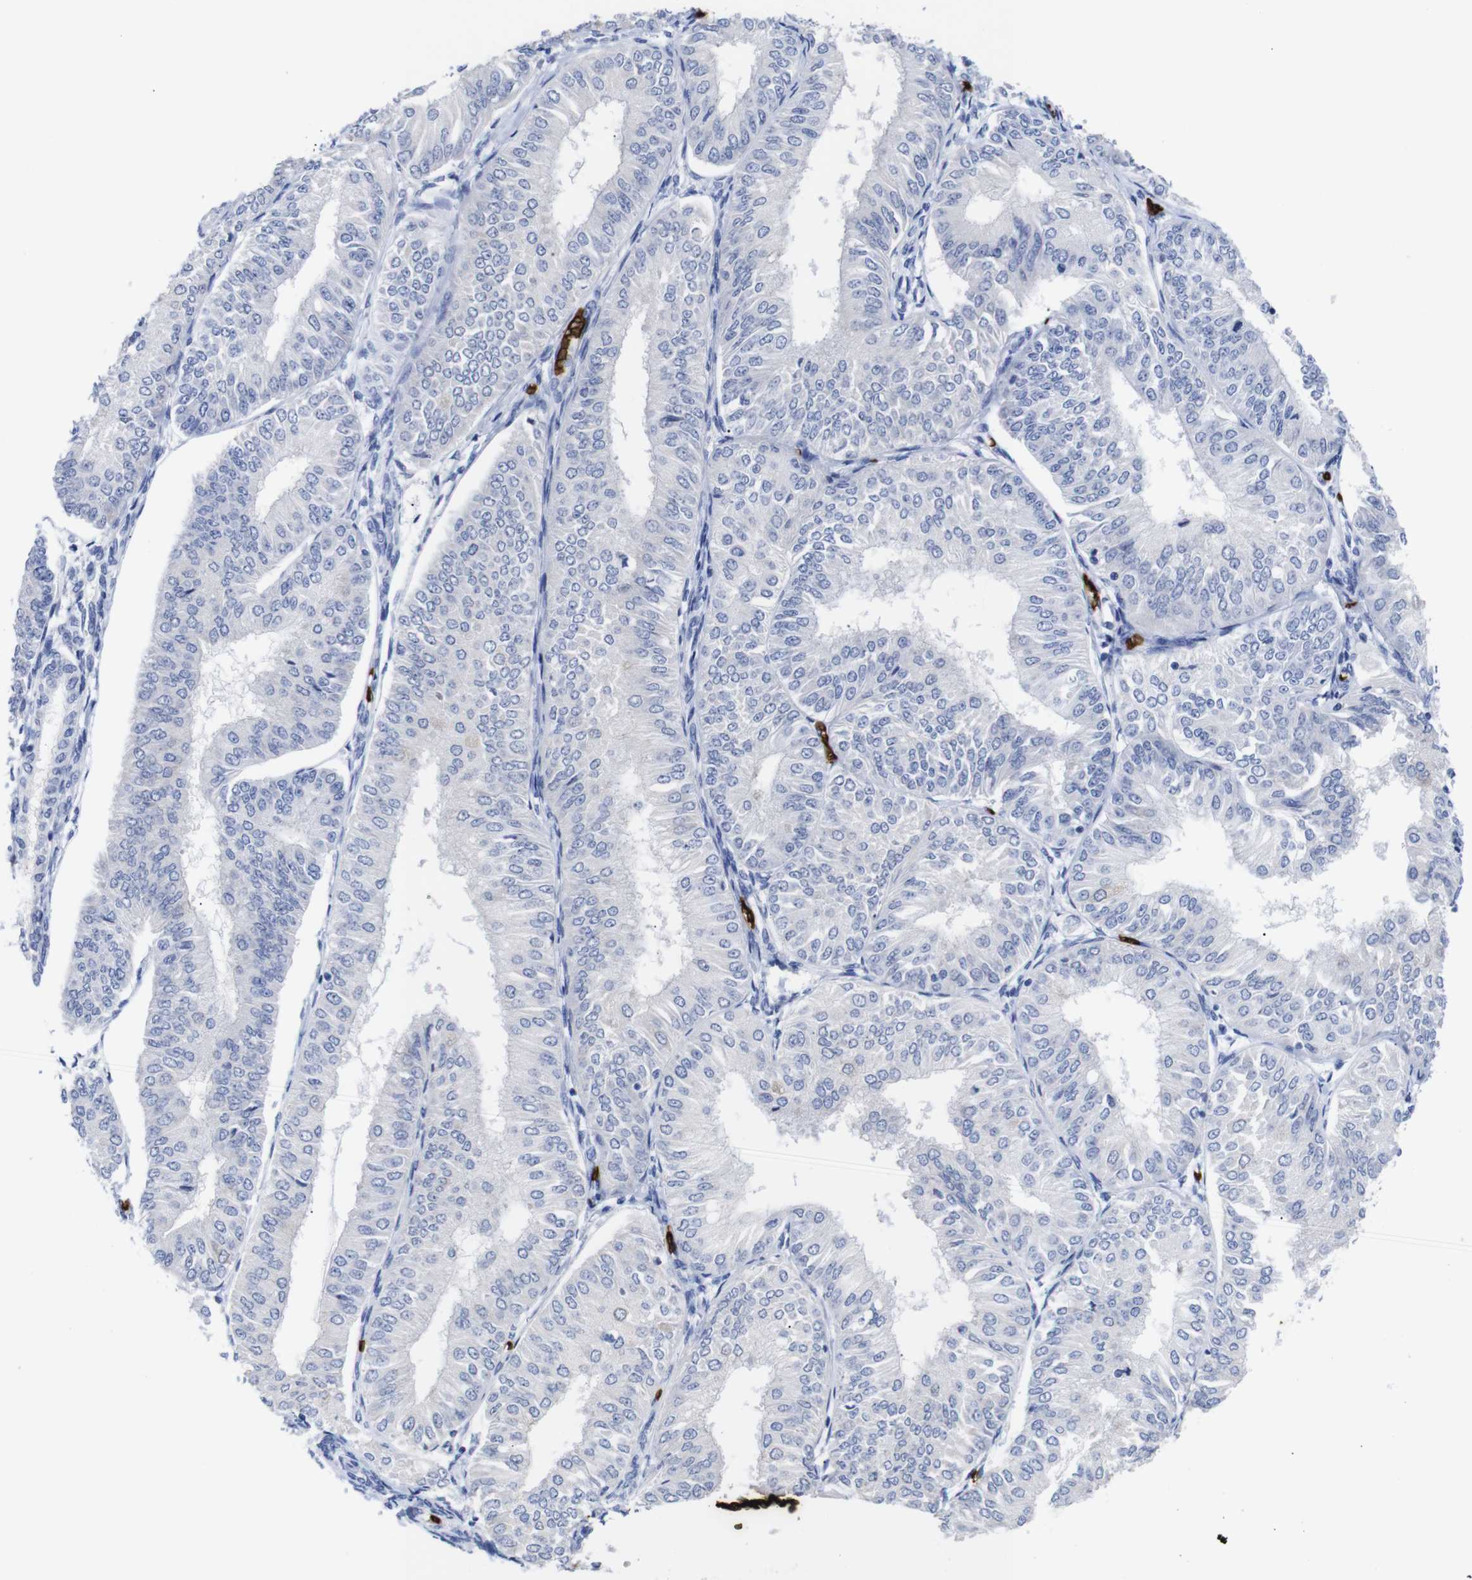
{"staining": {"intensity": "negative", "quantity": "none", "location": "none"}, "tissue": "endometrial cancer", "cell_type": "Tumor cells", "image_type": "cancer", "snomed": [{"axis": "morphology", "description": "Adenocarcinoma, NOS"}, {"axis": "topography", "description": "Endometrium"}], "caption": "Tumor cells show no significant protein expression in endometrial adenocarcinoma.", "gene": "S1PR2", "patient": {"sex": "female", "age": 58}}